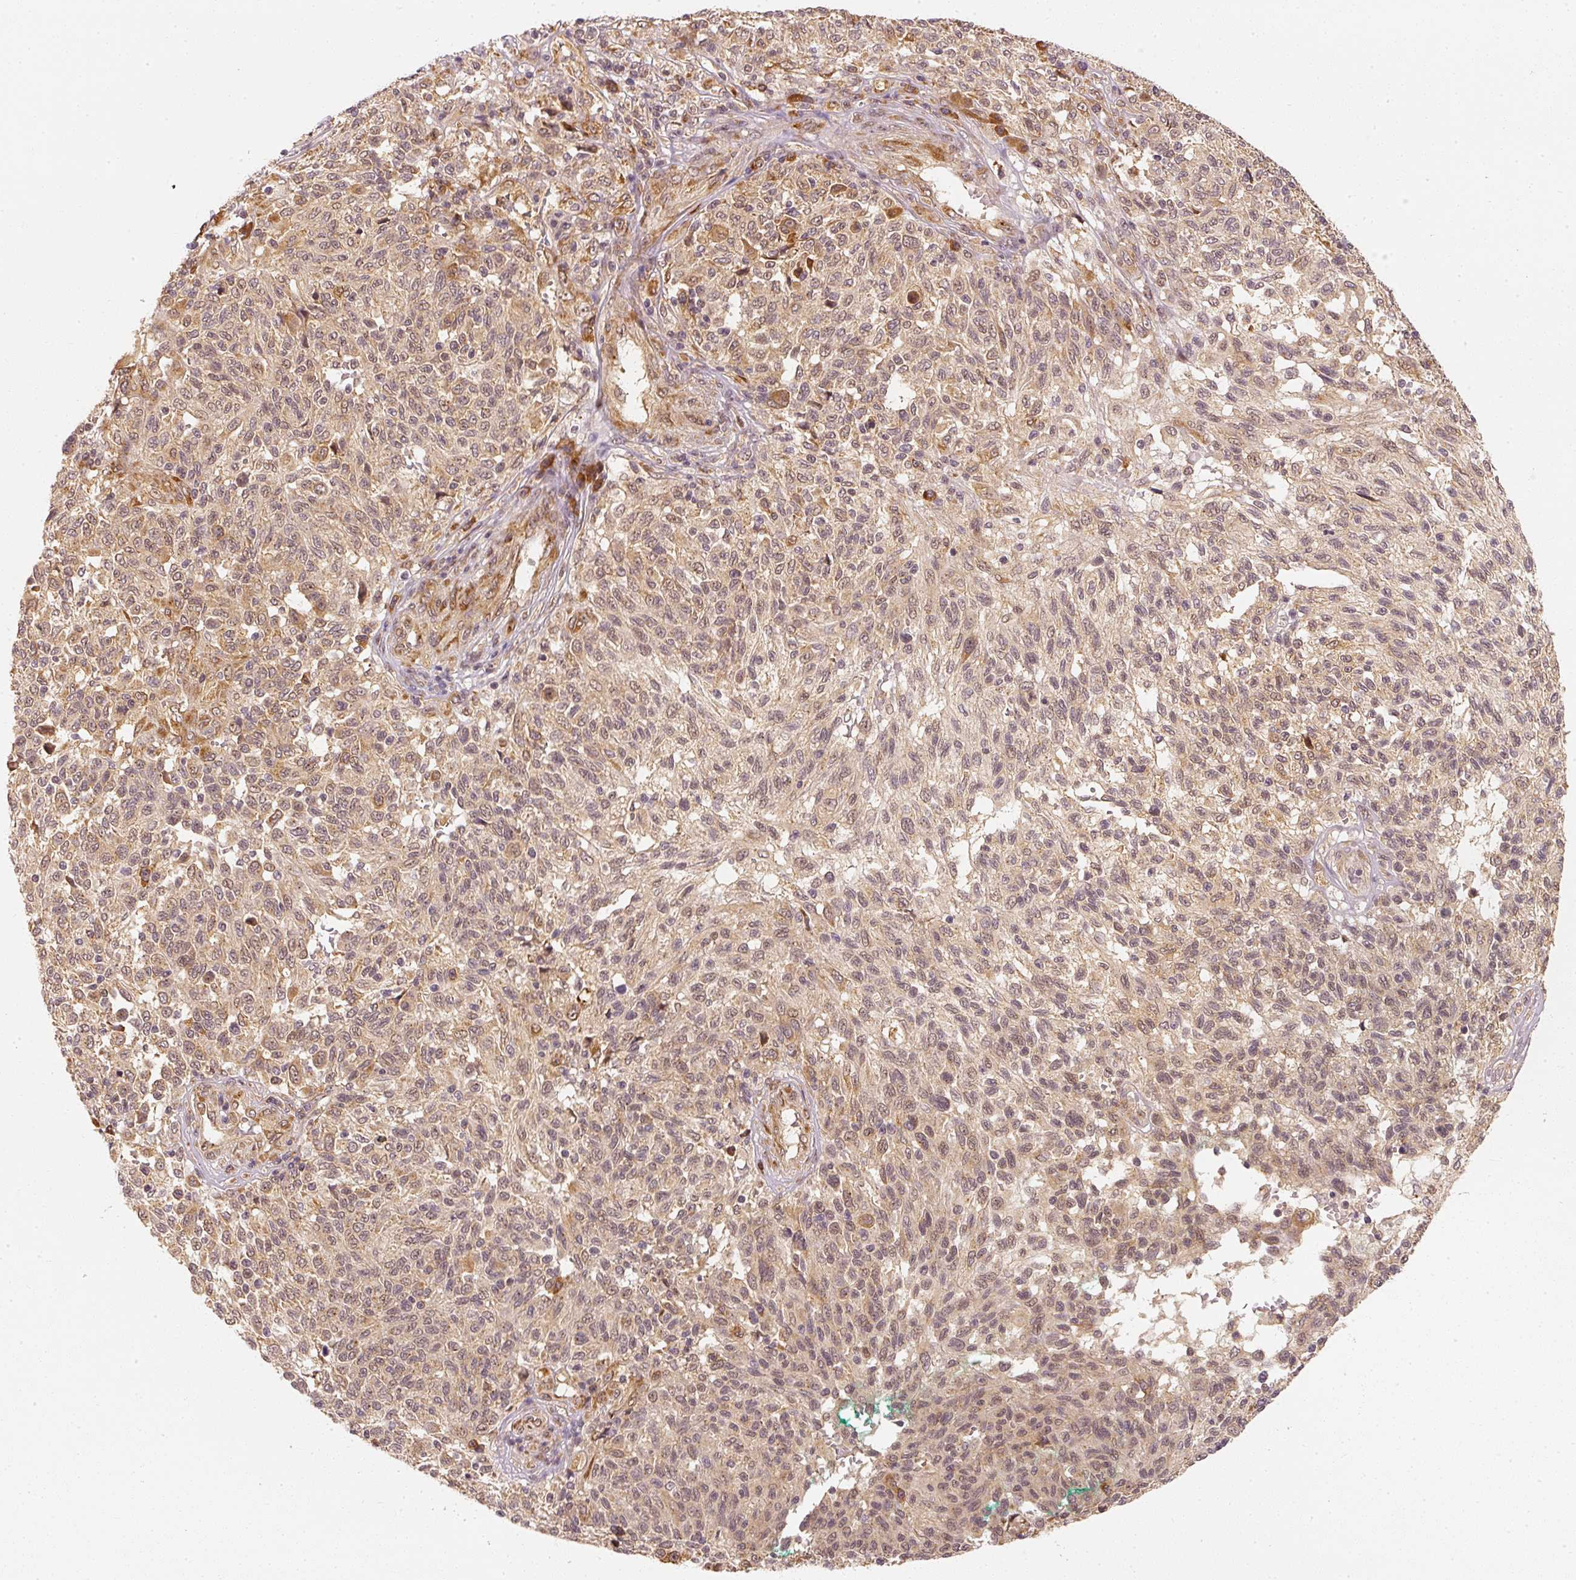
{"staining": {"intensity": "moderate", "quantity": "25%-75%", "location": "cytoplasmic/membranous"}, "tissue": "melanoma", "cell_type": "Tumor cells", "image_type": "cancer", "snomed": [{"axis": "morphology", "description": "Malignant melanoma, NOS"}, {"axis": "topography", "description": "Skin"}], "caption": "An immunohistochemistry image of tumor tissue is shown. Protein staining in brown labels moderate cytoplasmic/membranous positivity in melanoma within tumor cells.", "gene": "EEF1A2", "patient": {"sex": "male", "age": 66}}